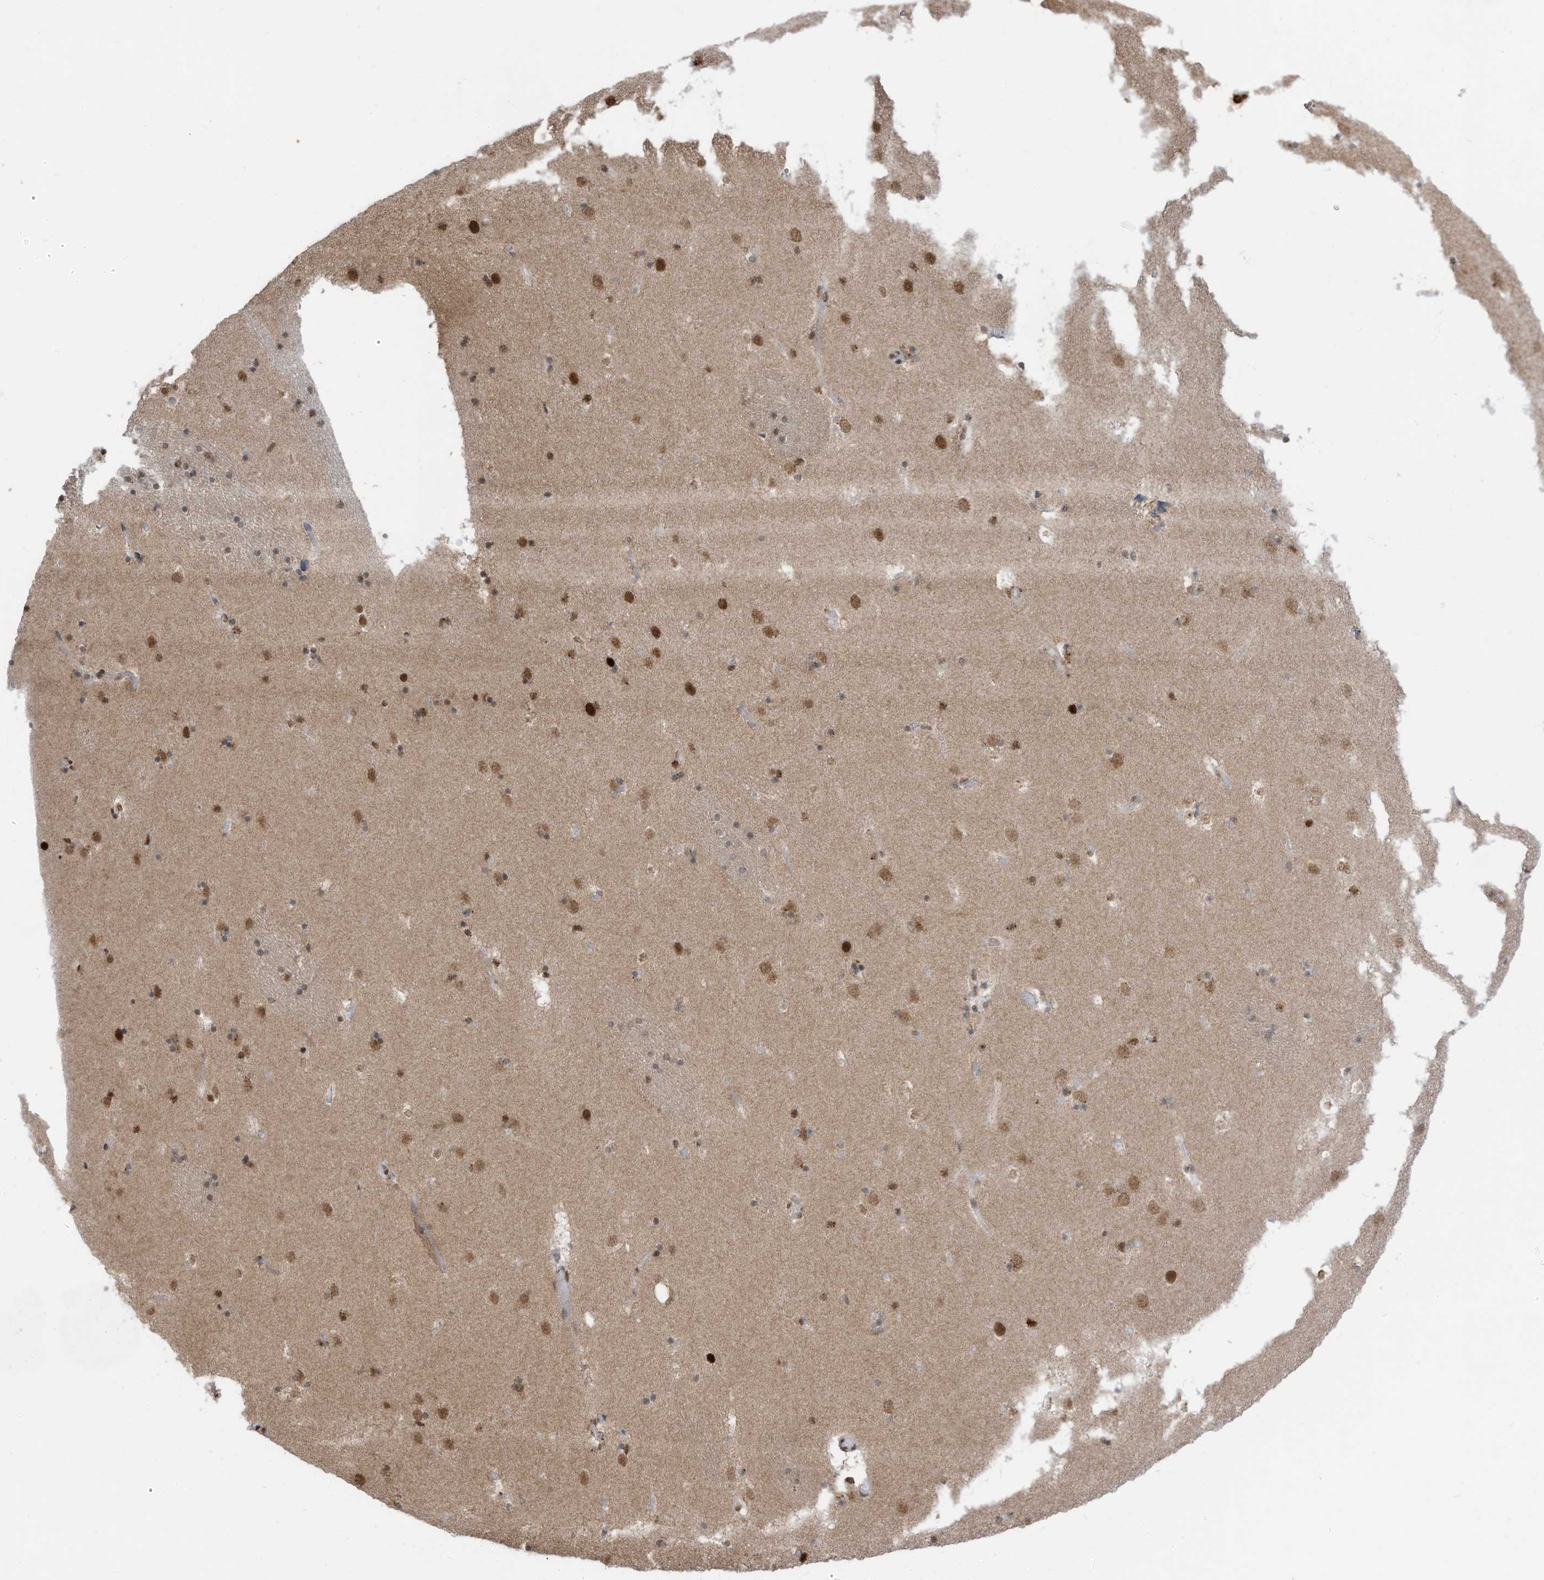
{"staining": {"intensity": "moderate", "quantity": "25%-75%", "location": "nuclear"}, "tissue": "caudate", "cell_type": "Glial cells", "image_type": "normal", "snomed": [{"axis": "morphology", "description": "Normal tissue, NOS"}, {"axis": "topography", "description": "Lateral ventricle wall"}], "caption": "The micrograph exhibits staining of normal caudate, revealing moderate nuclear protein expression (brown color) within glial cells.", "gene": "KPNB1", "patient": {"sex": "male", "age": 45}}